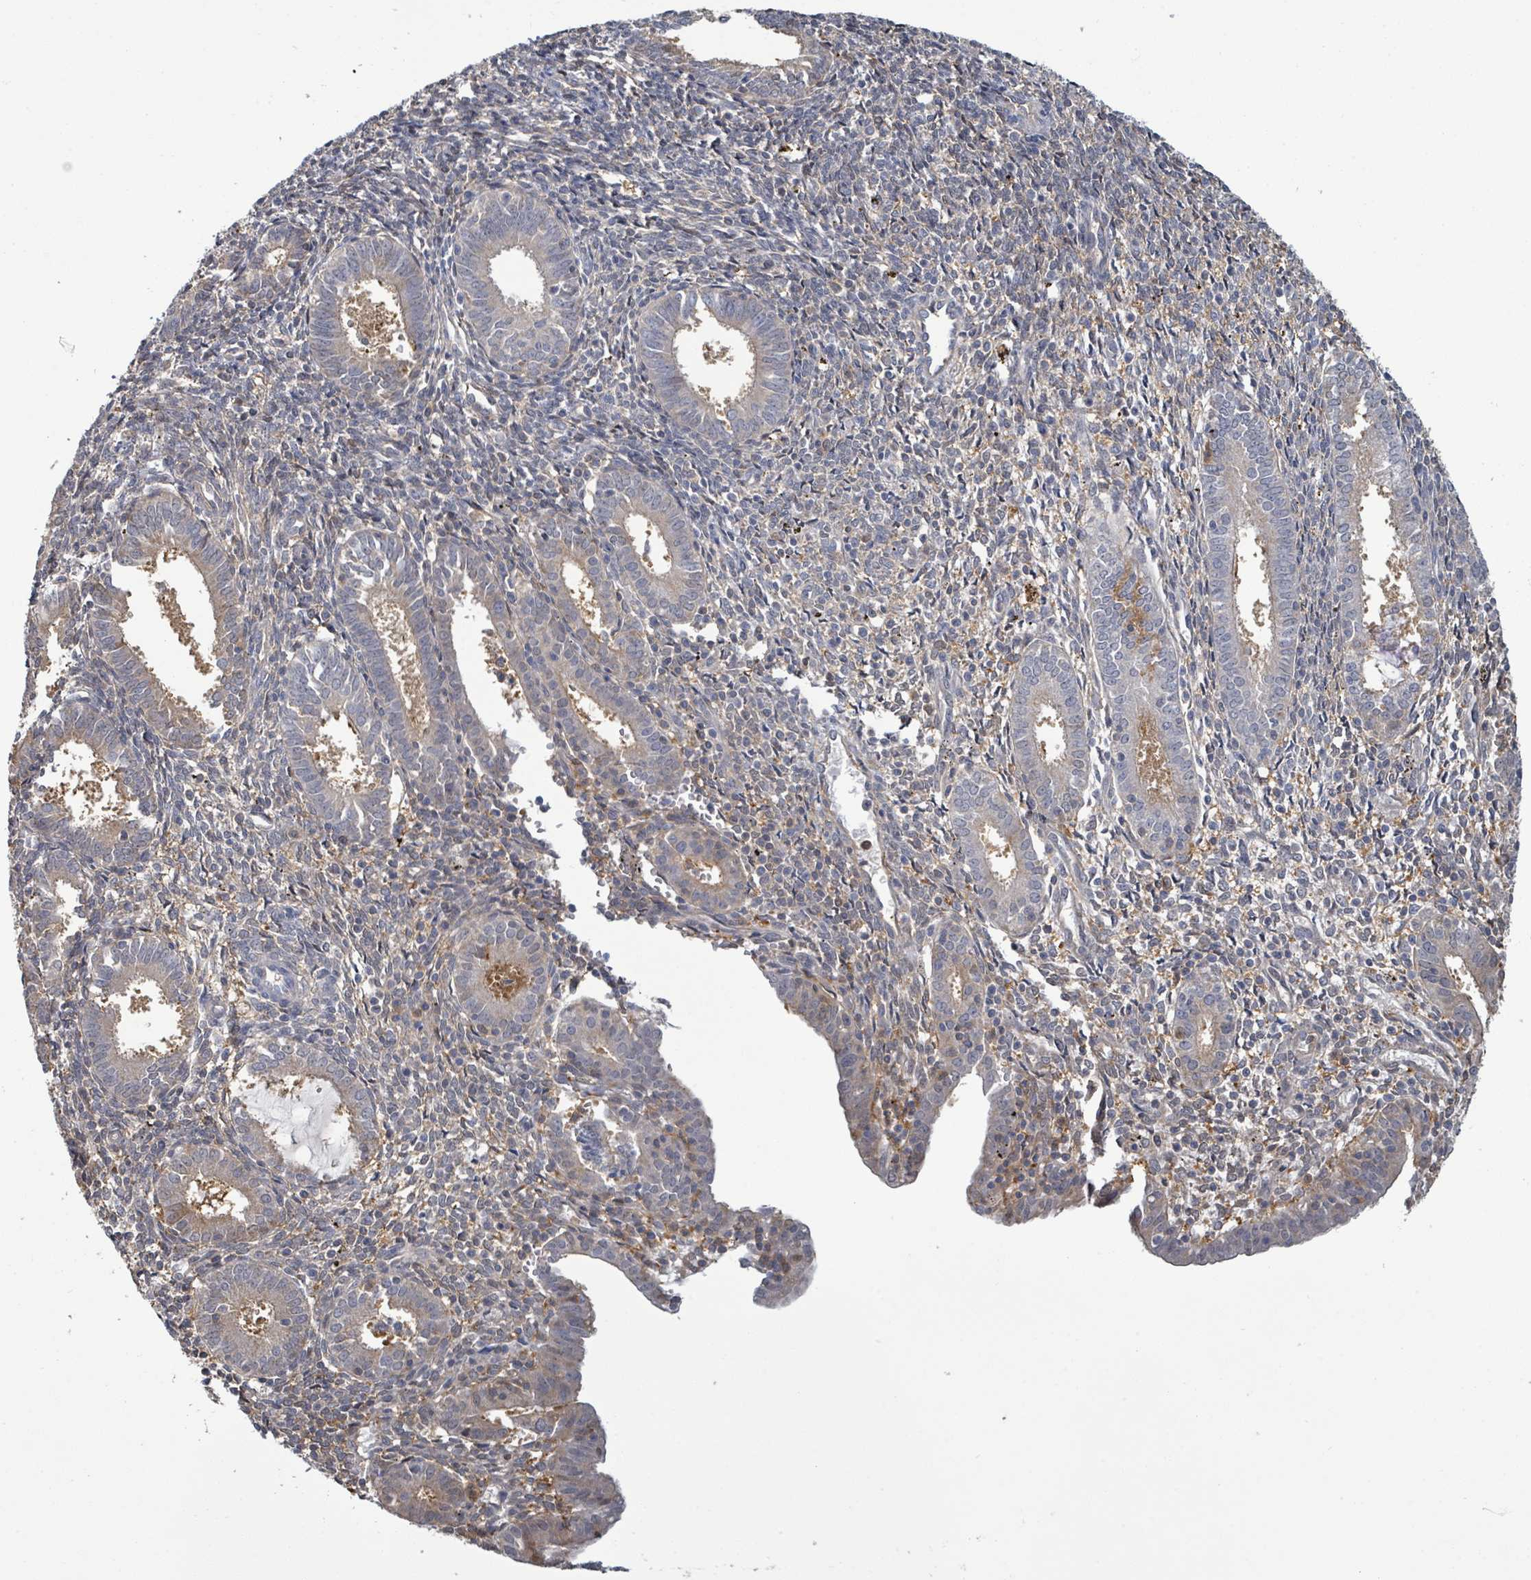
{"staining": {"intensity": "negative", "quantity": "none", "location": "none"}, "tissue": "endometrium", "cell_type": "Cells in endometrial stroma", "image_type": "normal", "snomed": [{"axis": "morphology", "description": "Normal tissue, NOS"}, {"axis": "topography", "description": "Endometrium"}], "caption": "Immunohistochemical staining of normal endometrium exhibits no significant staining in cells in endometrial stroma. The staining was performed using DAB (3,3'-diaminobenzidine) to visualize the protein expression in brown, while the nuclei were stained in blue with hematoxylin (Magnification: 20x).", "gene": "PGAM1", "patient": {"sex": "female", "age": 41}}